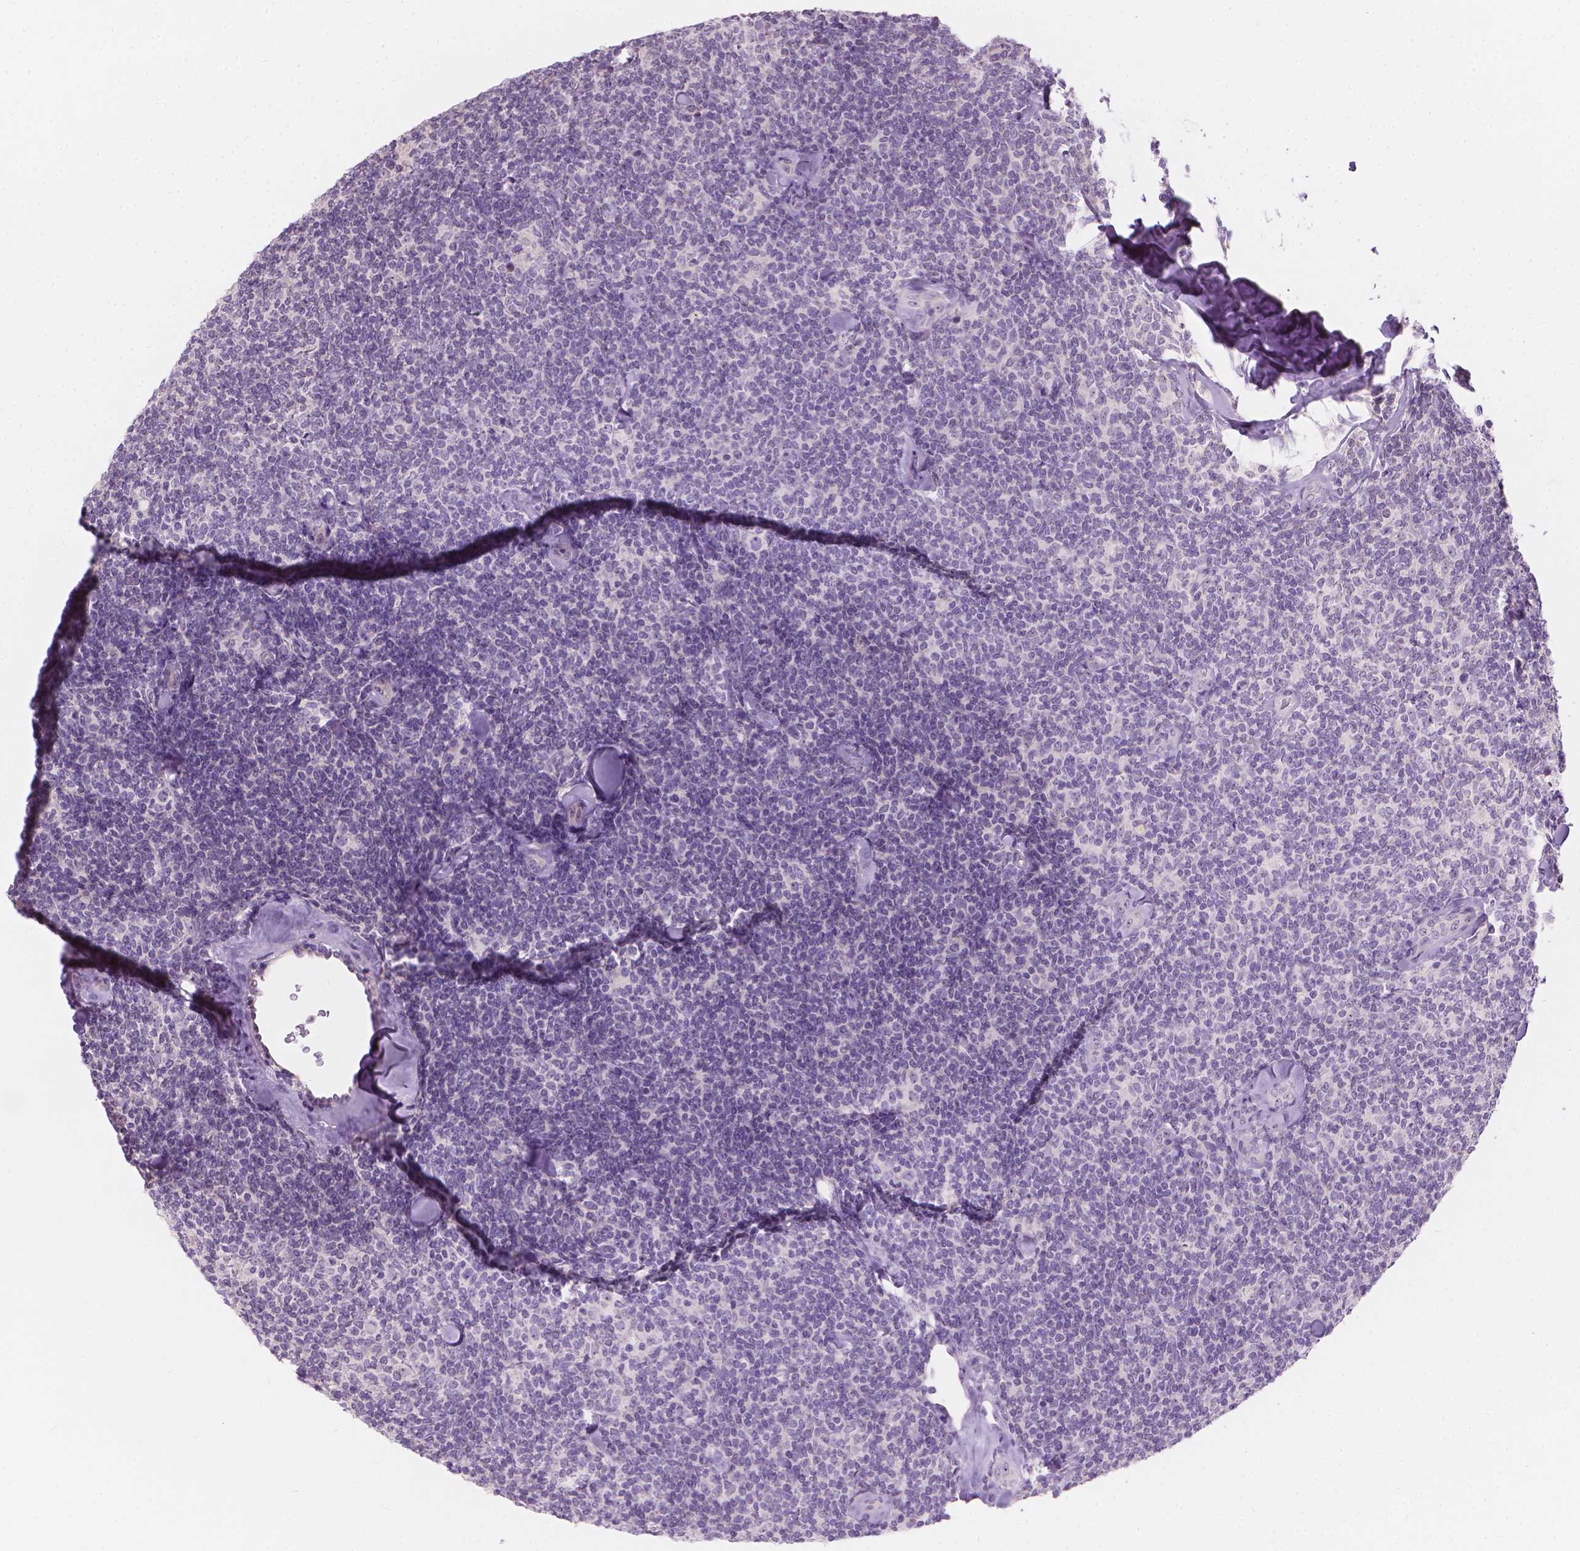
{"staining": {"intensity": "negative", "quantity": "none", "location": "none"}, "tissue": "lymphoma", "cell_type": "Tumor cells", "image_type": "cancer", "snomed": [{"axis": "morphology", "description": "Malignant lymphoma, non-Hodgkin's type, Low grade"}, {"axis": "topography", "description": "Lymph node"}], "caption": "A high-resolution micrograph shows immunohistochemistry (IHC) staining of malignant lymphoma, non-Hodgkin's type (low-grade), which reveals no significant expression in tumor cells.", "gene": "GPRC5A", "patient": {"sex": "female", "age": 56}}